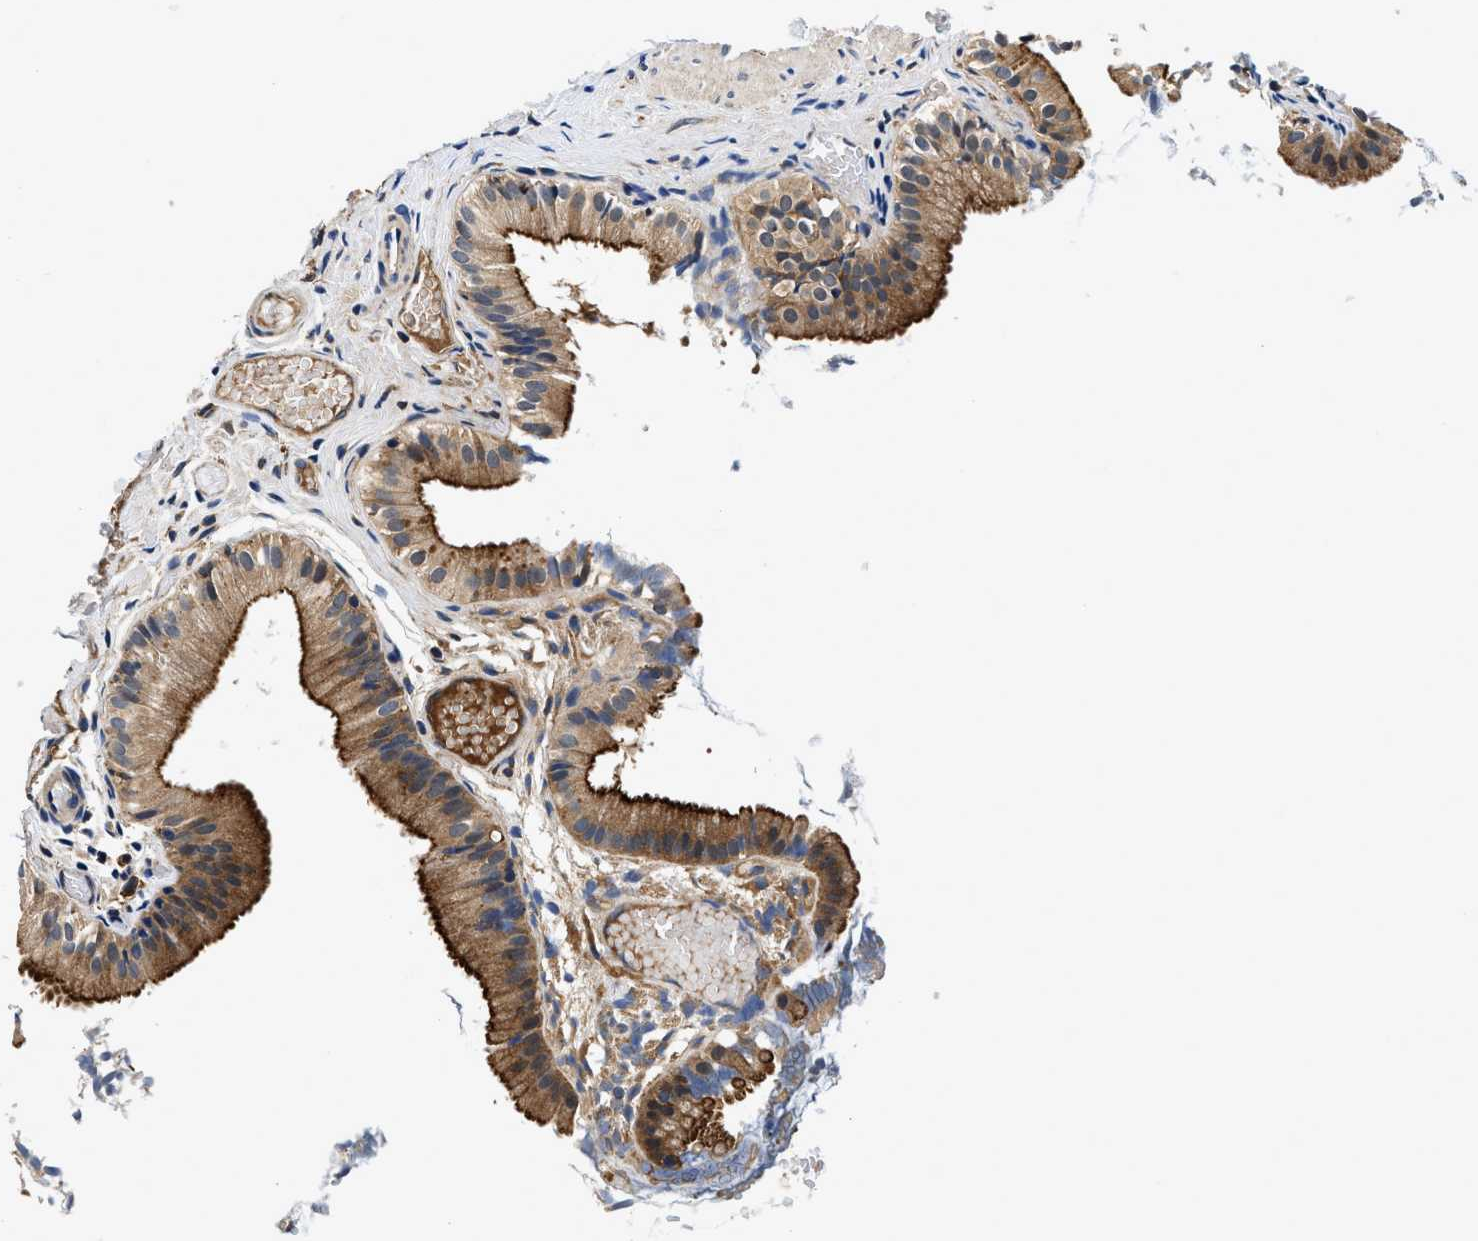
{"staining": {"intensity": "strong", "quantity": ">75%", "location": "cytoplasmic/membranous"}, "tissue": "gallbladder", "cell_type": "Glandular cells", "image_type": "normal", "snomed": [{"axis": "morphology", "description": "Normal tissue, NOS"}, {"axis": "topography", "description": "Gallbladder"}], "caption": "The histopathology image displays immunohistochemical staining of unremarkable gallbladder. There is strong cytoplasmic/membranous staining is appreciated in approximately >75% of glandular cells. The staining is performed using DAB brown chromogen to label protein expression. The nuclei are counter-stained blue using hematoxylin.", "gene": "ZFAND3", "patient": {"sex": "female", "age": 26}}